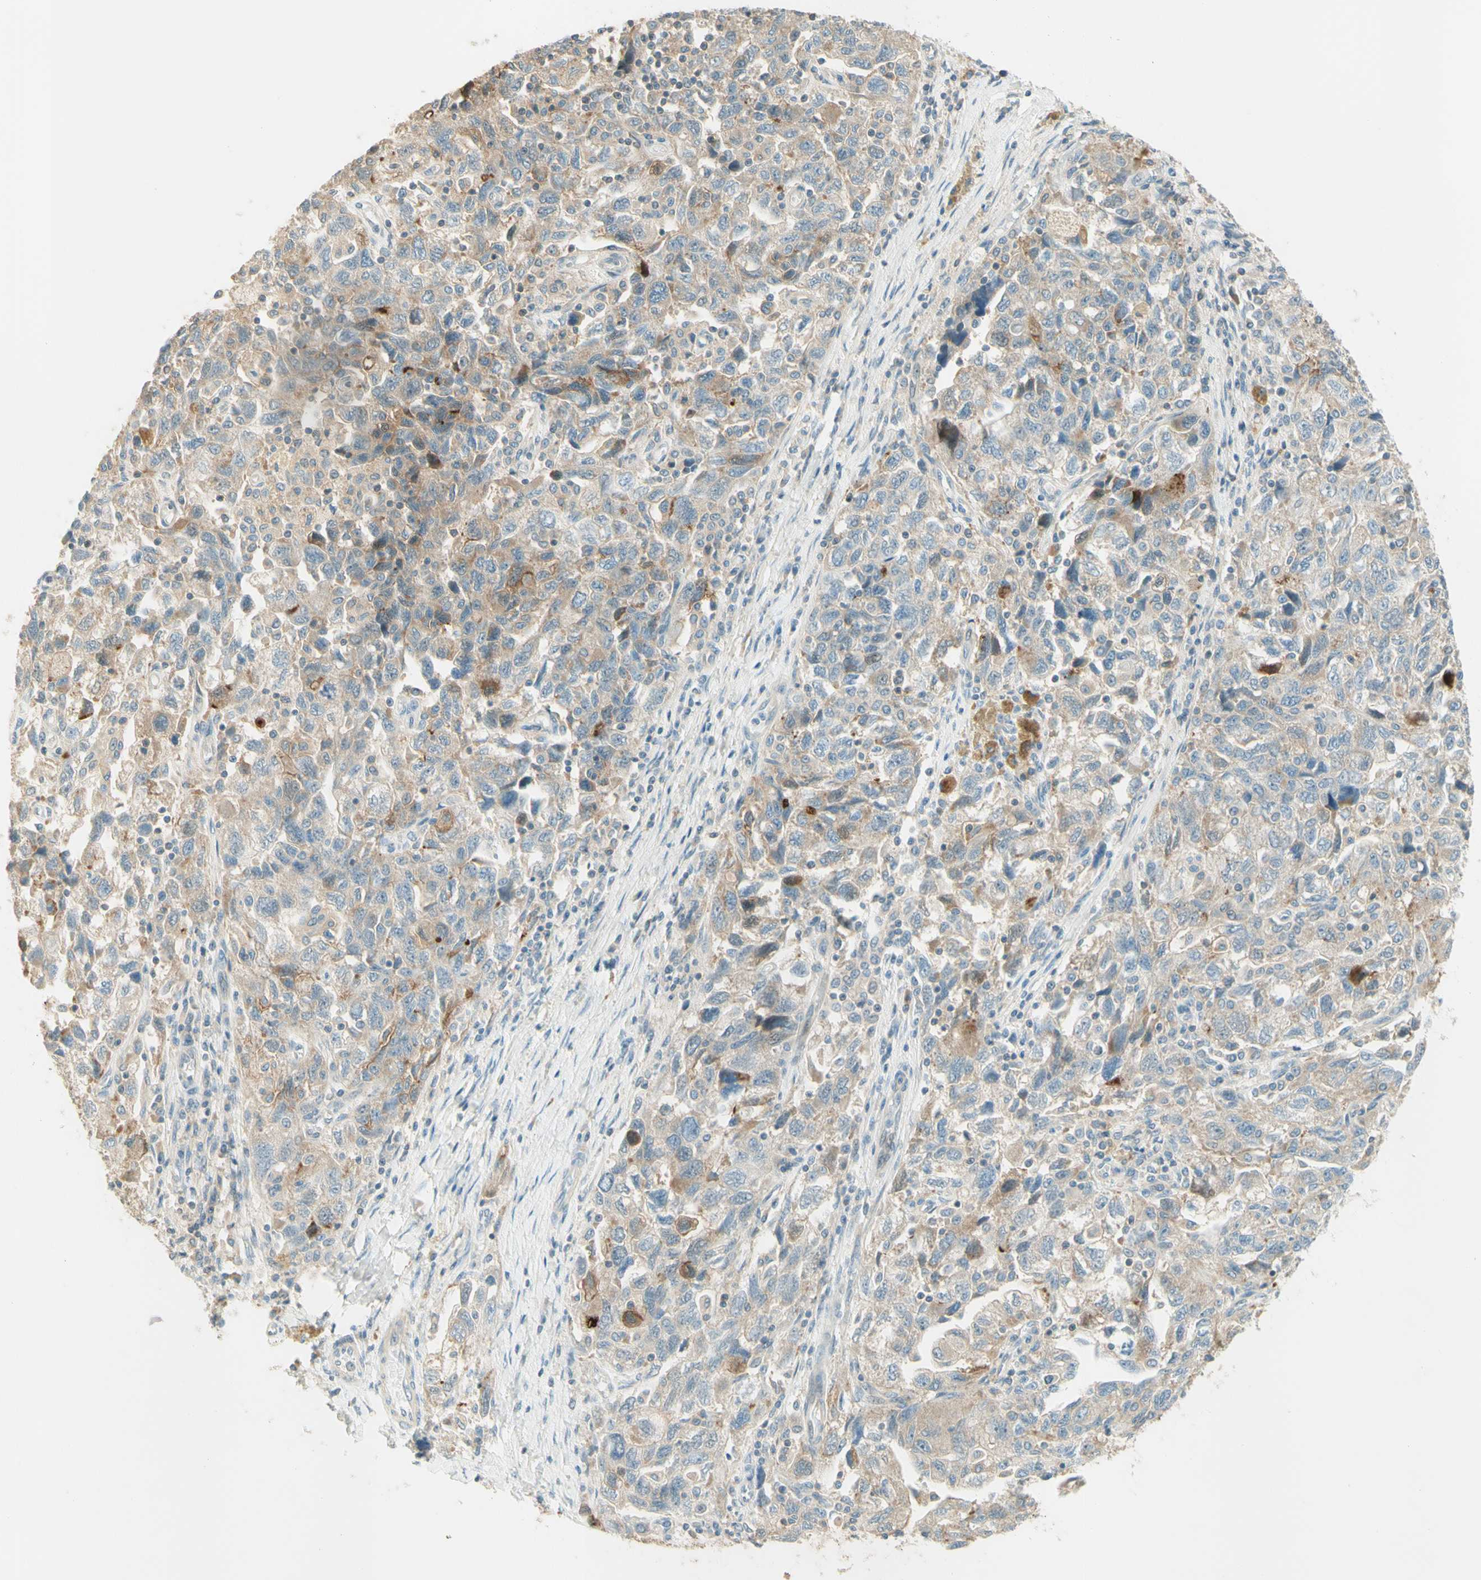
{"staining": {"intensity": "moderate", "quantity": "25%-75%", "location": "cytoplasmic/membranous"}, "tissue": "ovarian cancer", "cell_type": "Tumor cells", "image_type": "cancer", "snomed": [{"axis": "morphology", "description": "Carcinoma, NOS"}, {"axis": "morphology", "description": "Cystadenocarcinoma, serous, NOS"}, {"axis": "topography", "description": "Ovary"}], "caption": "Immunohistochemistry (IHC) of ovarian cancer displays medium levels of moderate cytoplasmic/membranous expression in about 25%-75% of tumor cells.", "gene": "PROM1", "patient": {"sex": "female", "age": 69}}